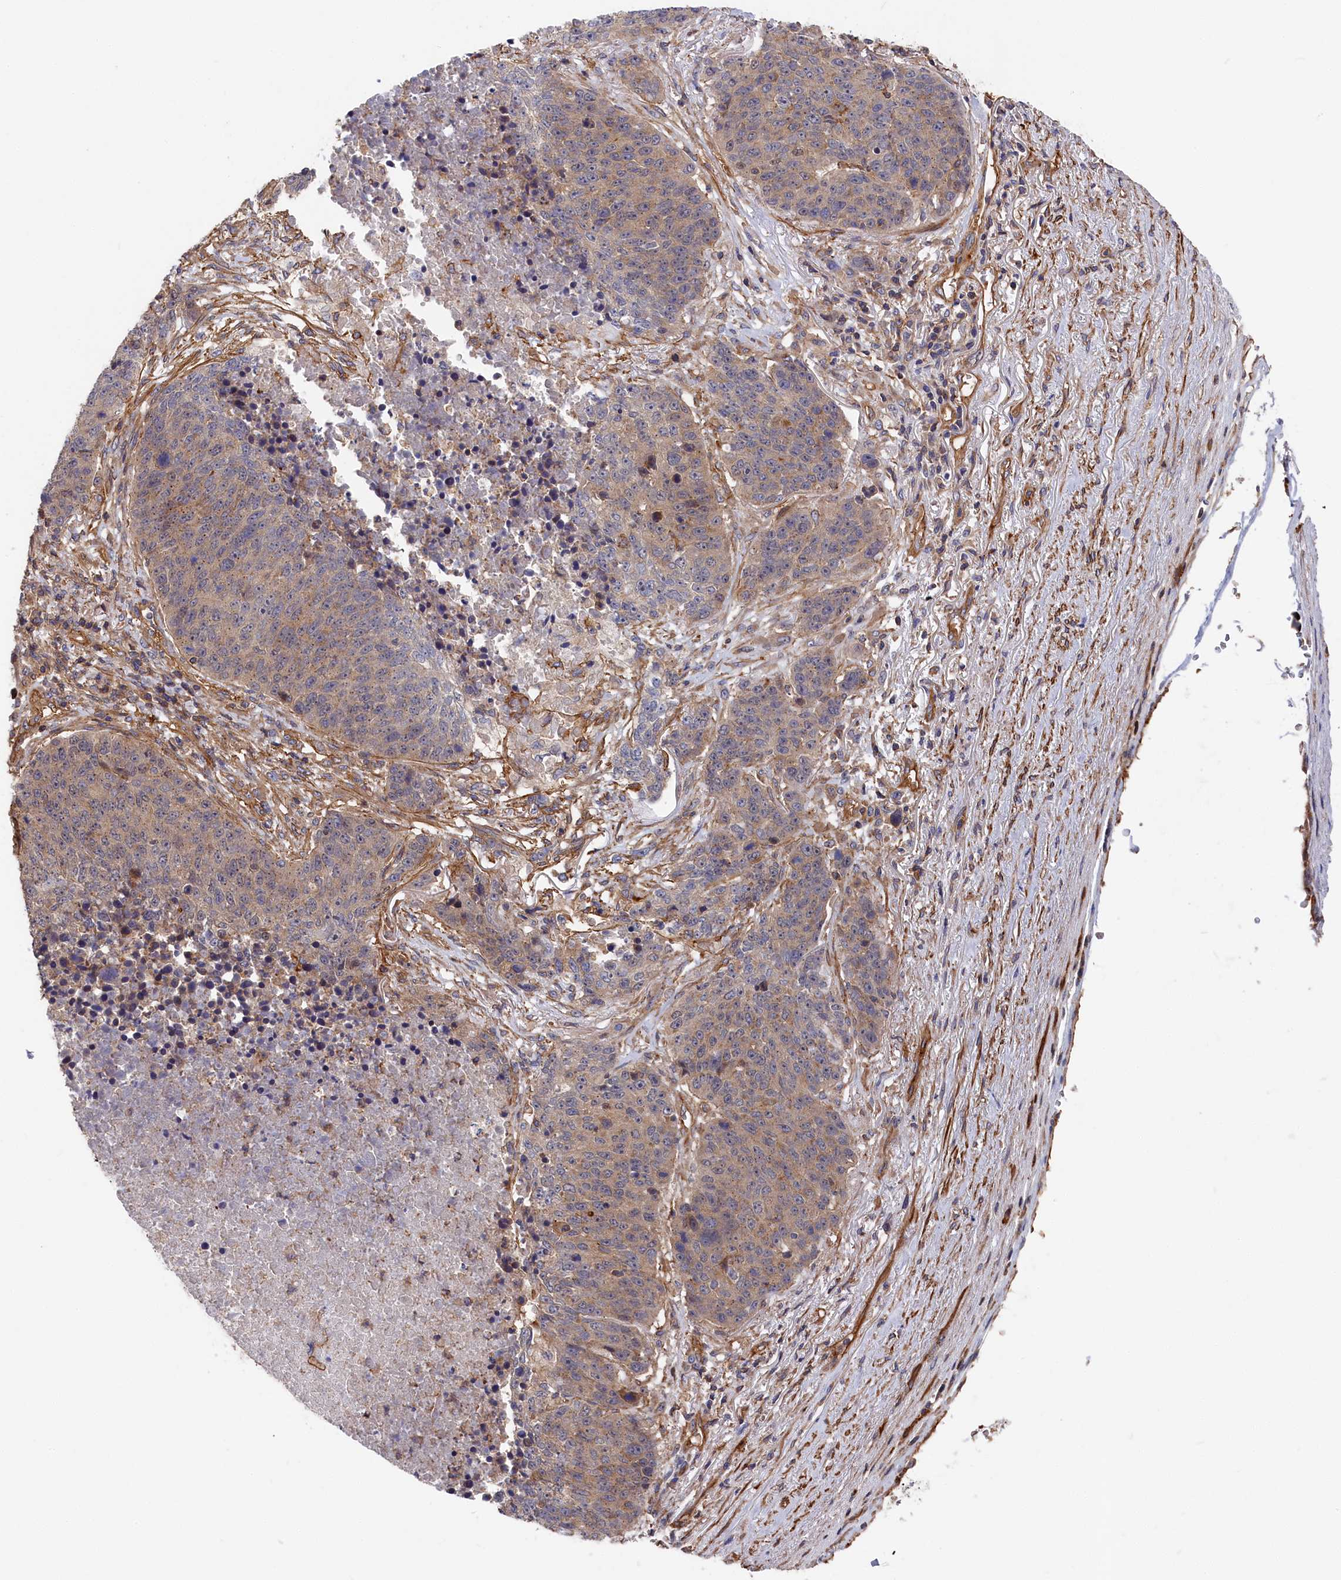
{"staining": {"intensity": "weak", "quantity": "25%-75%", "location": "cytoplasmic/membranous"}, "tissue": "lung cancer", "cell_type": "Tumor cells", "image_type": "cancer", "snomed": [{"axis": "morphology", "description": "Normal tissue, NOS"}, {"axis": "morphology", "description": "Squamous cell carcinoma, NOS"}, {"axis": "topography", "description": "Lymph node"}, {"axis": "topography", "description": "Lung"}], "caption": "Immunohistochemistry of human lung cancer (squamous cell carcinoma) displays low levels of weak cytoplasmic/membranous staining in approximately 25%-75% of tumor cells. (DAB (3,3'-diaminobenzidine) = brown stain, brightfield microscopy at high magnification).", "gene": "LDHD", "patient": {"sex": "male", "age": 66}}